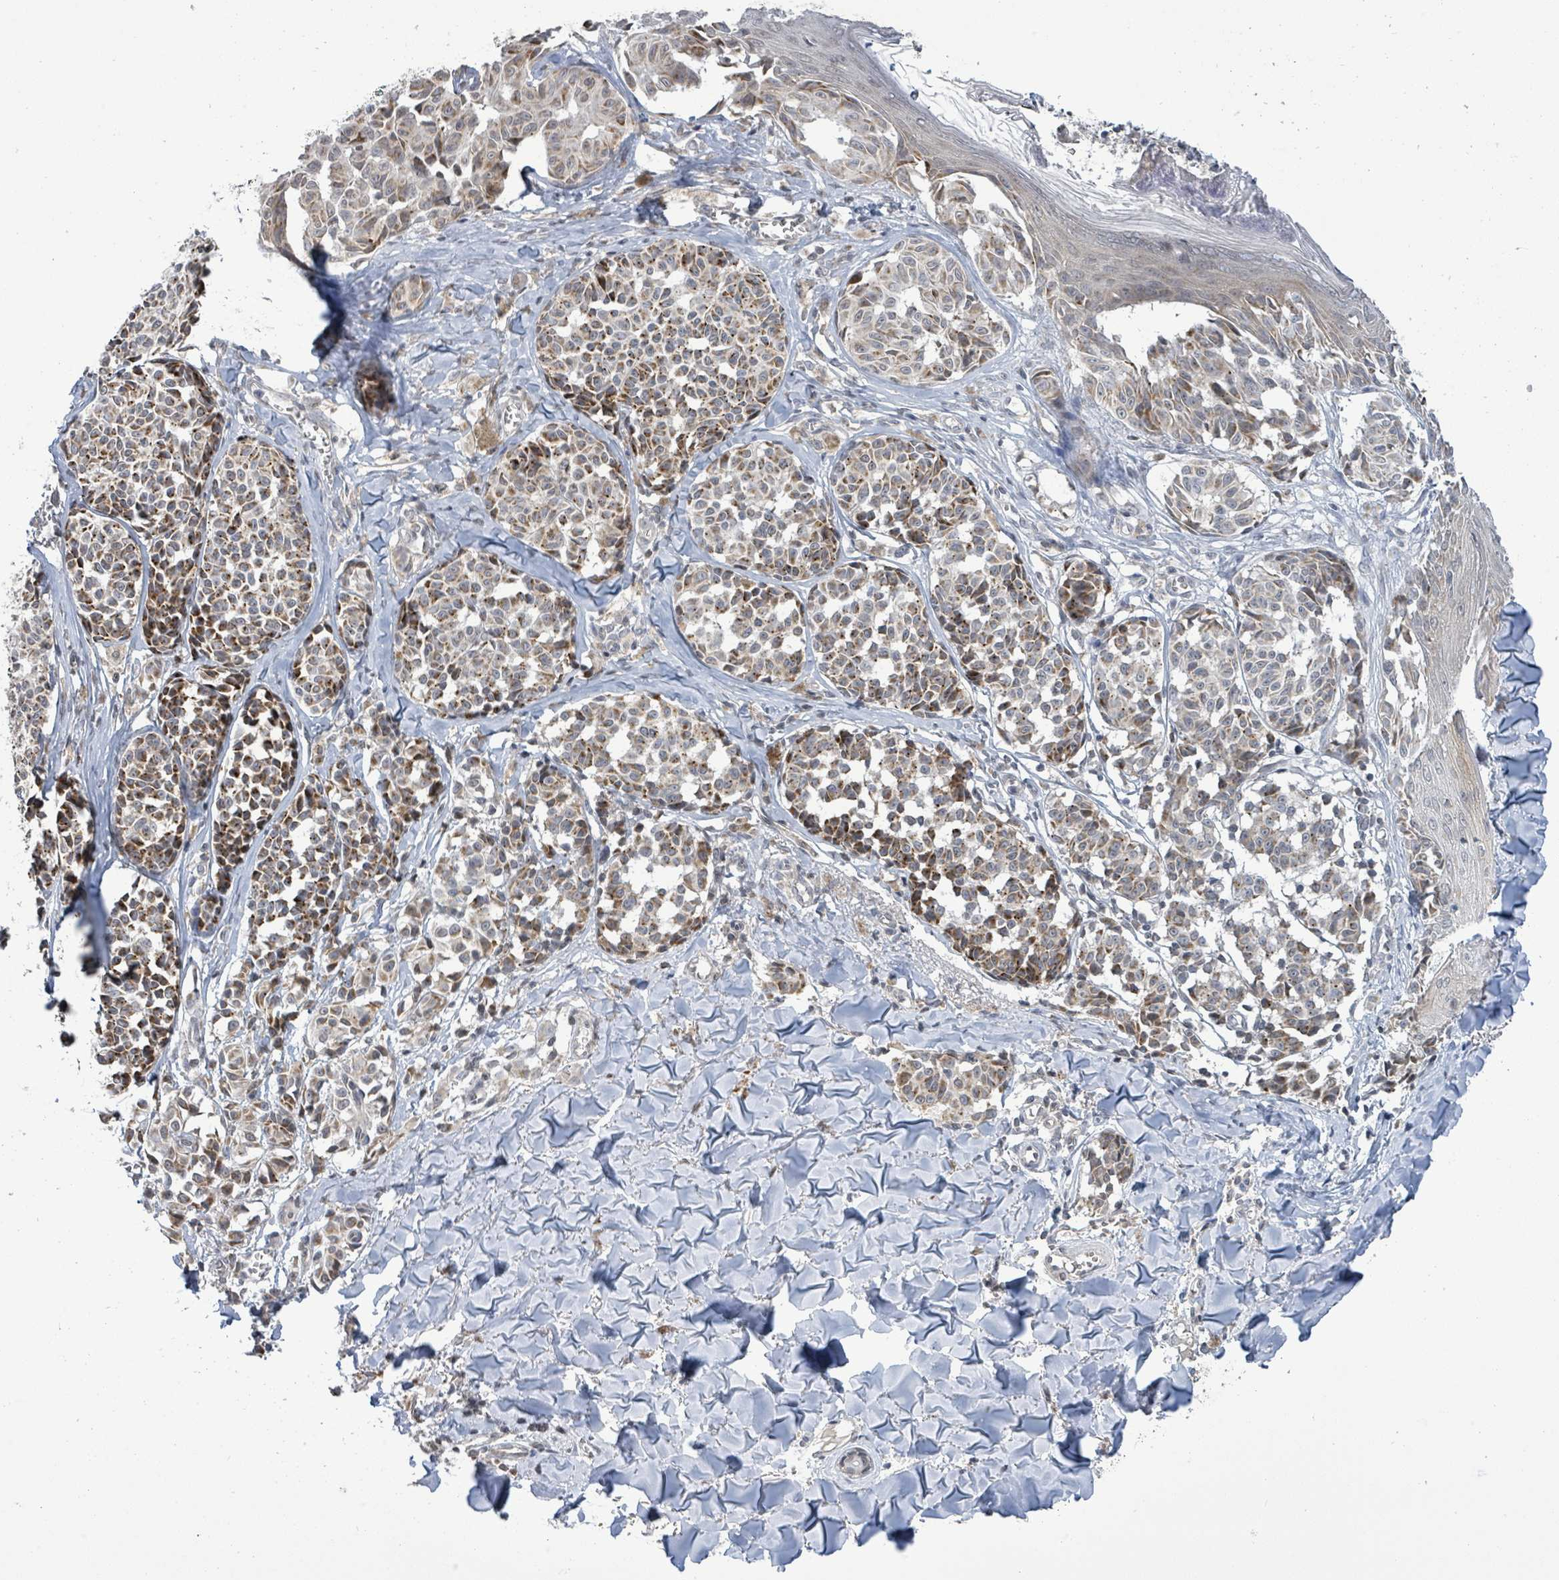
{"staining": {"intensity": "moderate", "quantity": ">75%", "location": "cytoplasmic/membranous"}, "tissue": "melanoma", "cell_type": "Tumor cells", "image_type": "cancer", "snomed": [{"axis": "morphology", "description": "Malignant melanoma, NOS"}, {"axis": "topography", "description": "Skin"}], "caption": "Malignant melanoma stained with DAB (3,3'-diaminobenzidine) IHC shows medium levels of moderate cytoplasmic/membranous expression in approximately >75% of tumor cells. The staining was performed using DAB, with brown indicating positive protein expression. Nuclei are stained blue with hematoxylin.", "gene": "COQ10B", "patient": {"sex": "female", "age": 43}}